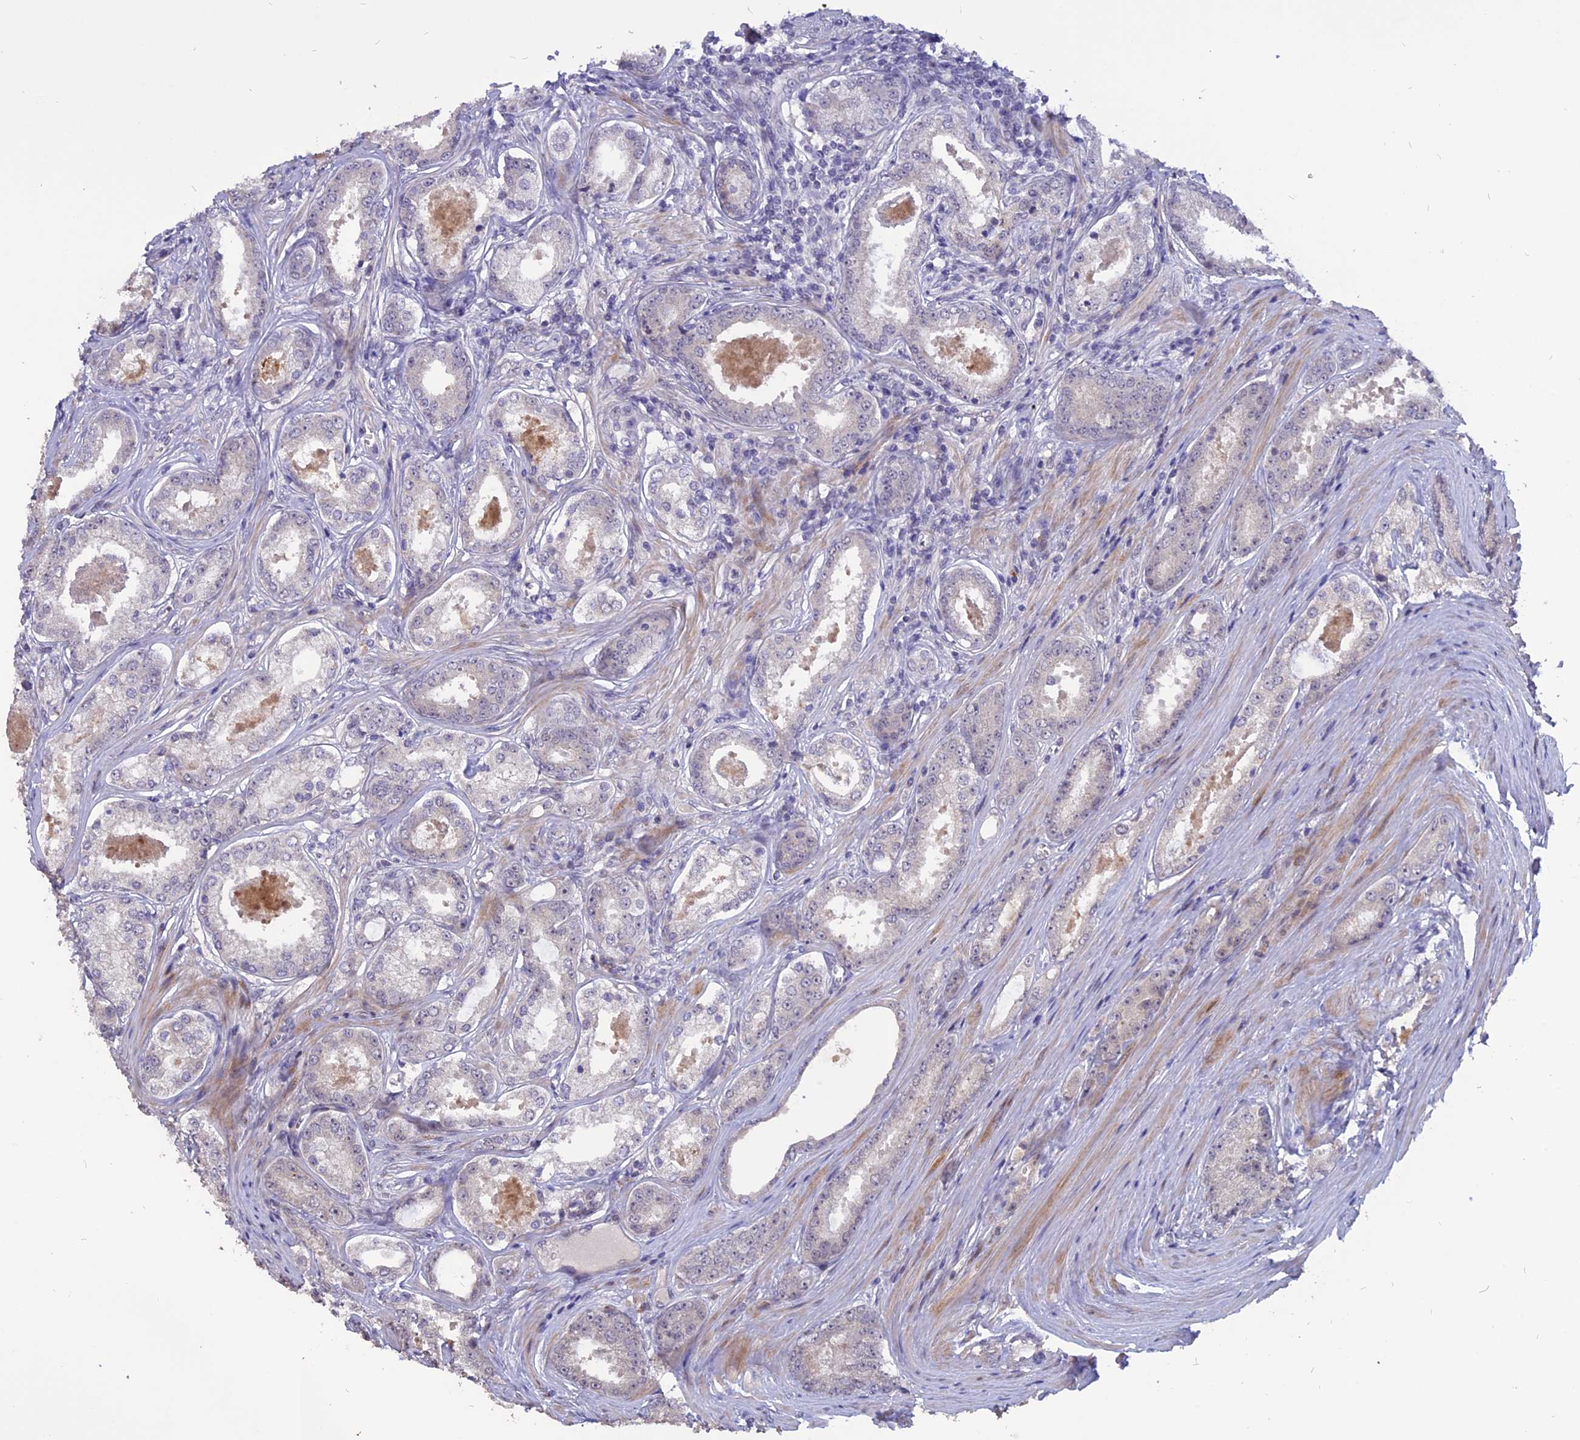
{"staining": {"intensity": "negative", "quantity": "none", "location": "none"}, "tissue": "prostate cancer", "cell_type": "Tumor cells", "image_type": "cancer", "snomed": [{"axis": "morphology", "description": "Adenocarcinoma, Low grade"}, {"axis": "topography", "description": "Prostate"}], "caption": "This is an immunohistochemistry (IHC) photomicrograph of prostate low-grade adenocarcinoma. There is no staining in tumor cells.", "gene": "TMEM263", "patient": {"sex": "male", "age": 68}}